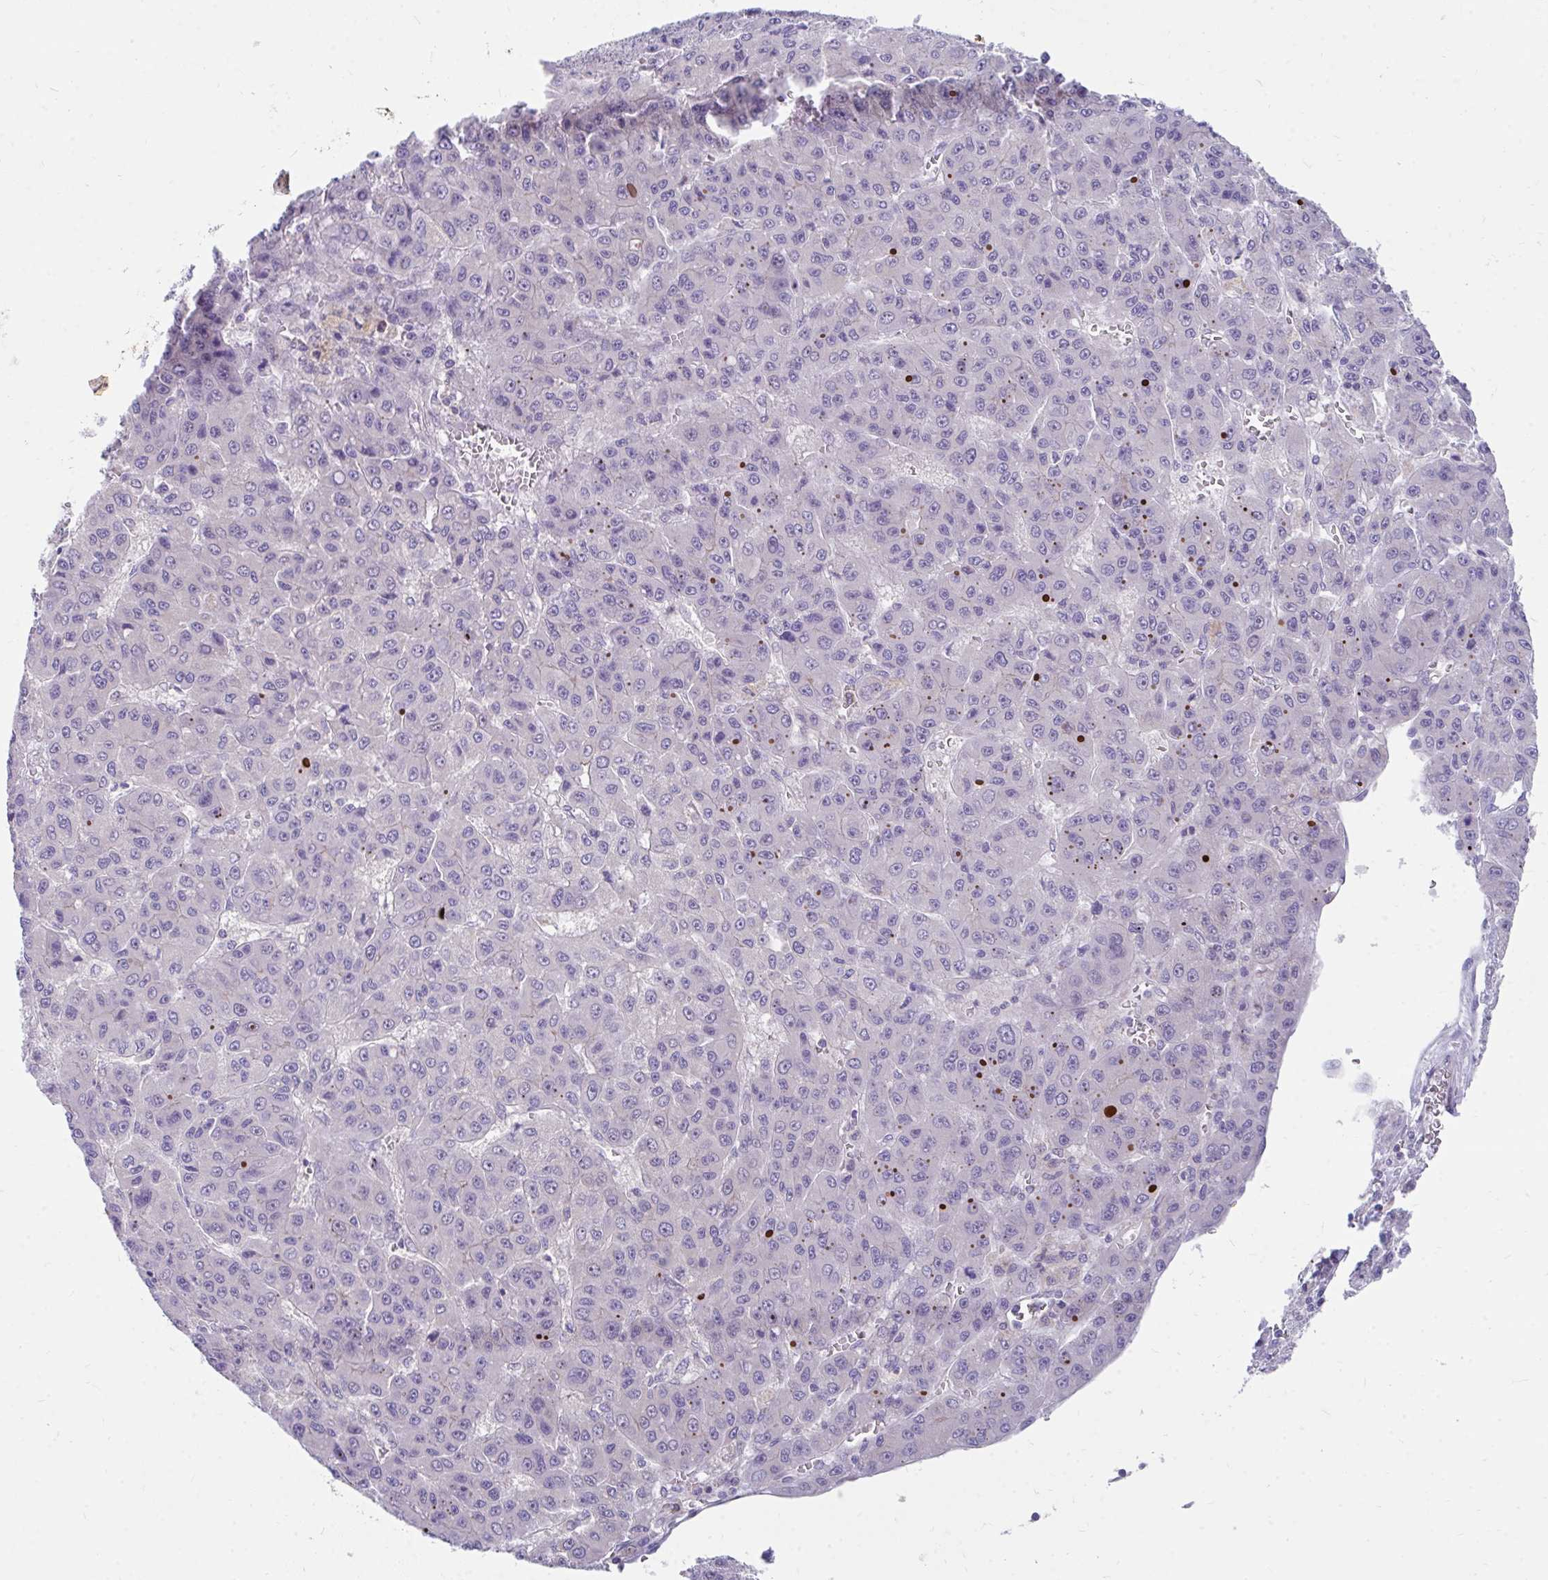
{"staining": {"intensity": "negative", "quantity": "none", "location": "none"}, "tissue": "liver cancer", "cell_type": "Tumor cells", "image_type": "cancer", "snomed": [{"axis": "morphology", "description": "Carcinoma, Hepatocellular, NOS"}, {"axis": "topography", "description": "Liver"}], "caption": "An image of liver hepatocellular carcinoma stained for a protein shows no brown staining in tumor cells.", "gene": "FHIP1B", "patient": {"sex": "male", "age": 70}}